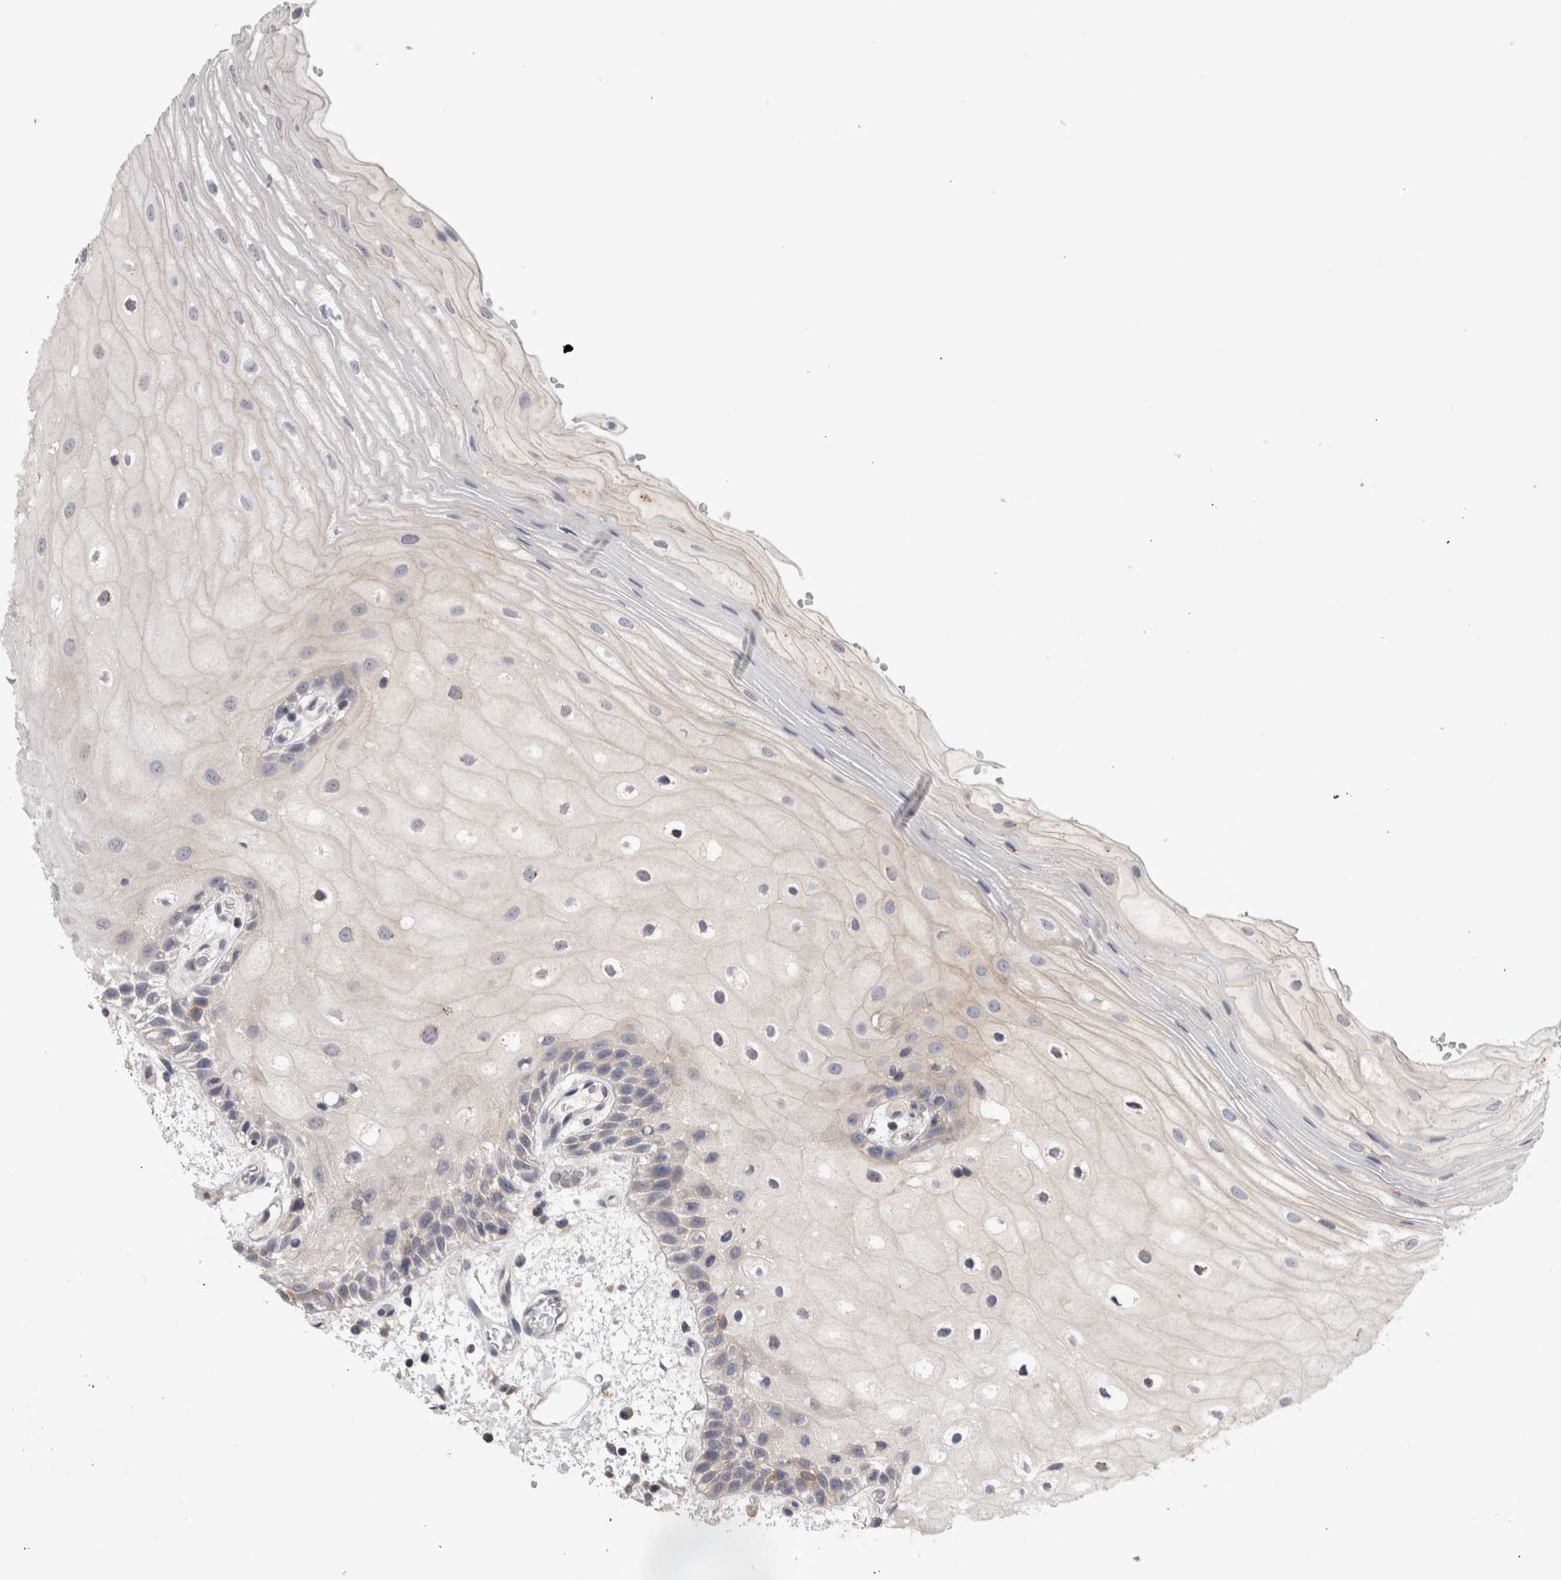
{"staining": {"intensity": "weak", "quantity": "<25%", "location": "cytoplasmic/membranous"}, "tissue": "oral mucosa", "cell_type": "Squamous epithelial cells", "image_type": "normal", "snomed": [{"axis": "morphology", "description": "Normal tissue, NOS"}, {"axis": "topography", "description": "Oral tissue"}], "caption": "A photomicrograph of human oral mucosa is negative for staining in squamous epithelial cells. (Brightfield microscopy of DAB immunohistochemistry (IHC) at high magnification).", "gene": "OTOR", "patient": {"sex": "male", "age": 52}}